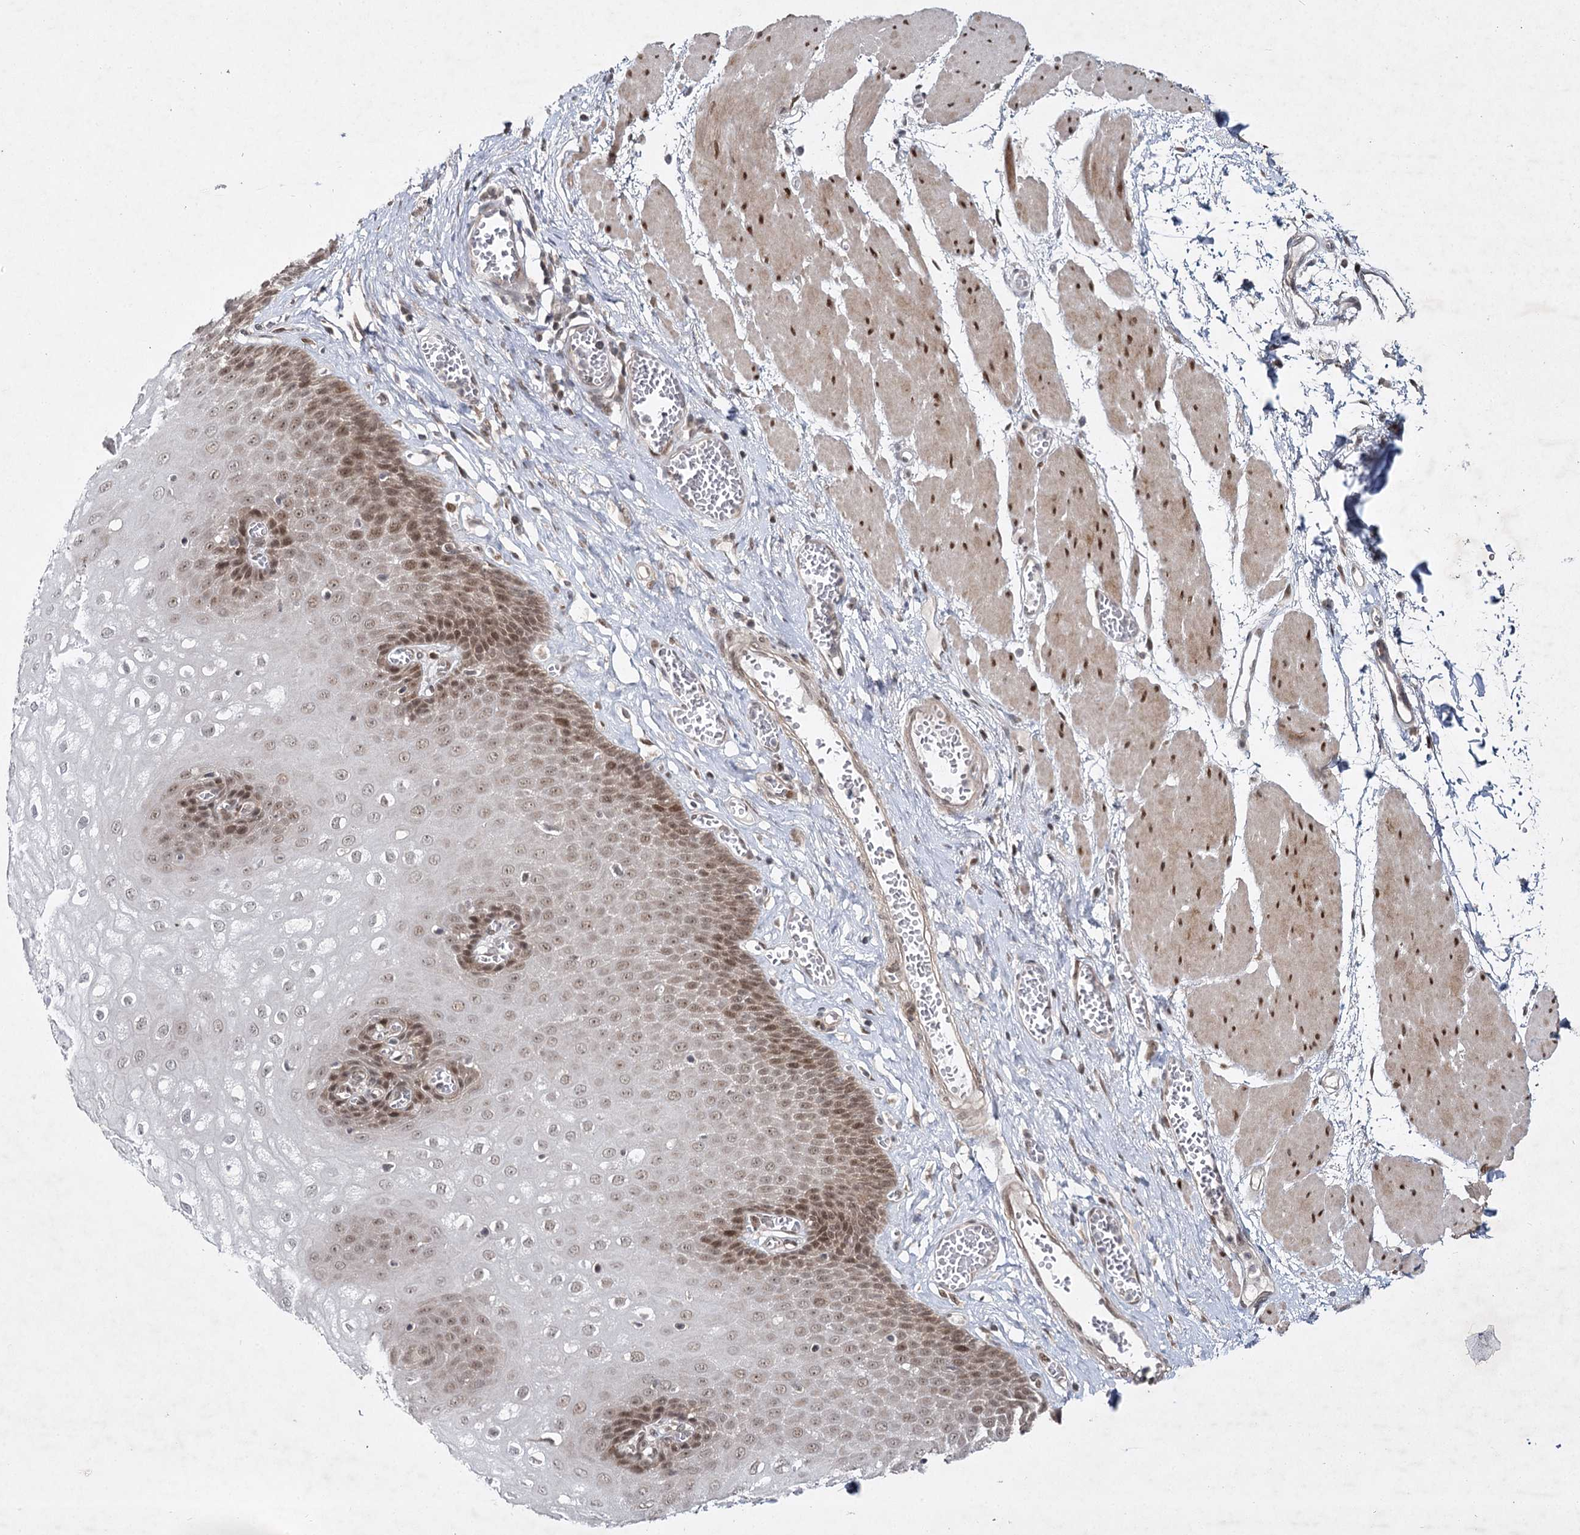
{"staining": {"intensity": "moderate", "quantity": "25%-75%", "location": "nuclear"}, "tissue": "esophagus", "cell_type": "Squamous epithelial cells", "image_type": "normal", "snomed": [{"axis": "morphology", "description": "Normal tissue, NOS"}, {"axis": "topography", "description": "Esophagus"}], "caption": "Esophagus stained with DAB (3,3'-diaminobenzidine) IHC shows medium levels of moderate nuclear positivity in approximately 25%-75% of squamous epithelial cells.", "gene": "DCUN1D4", "patient": {"sex": "male", "age": 60}}